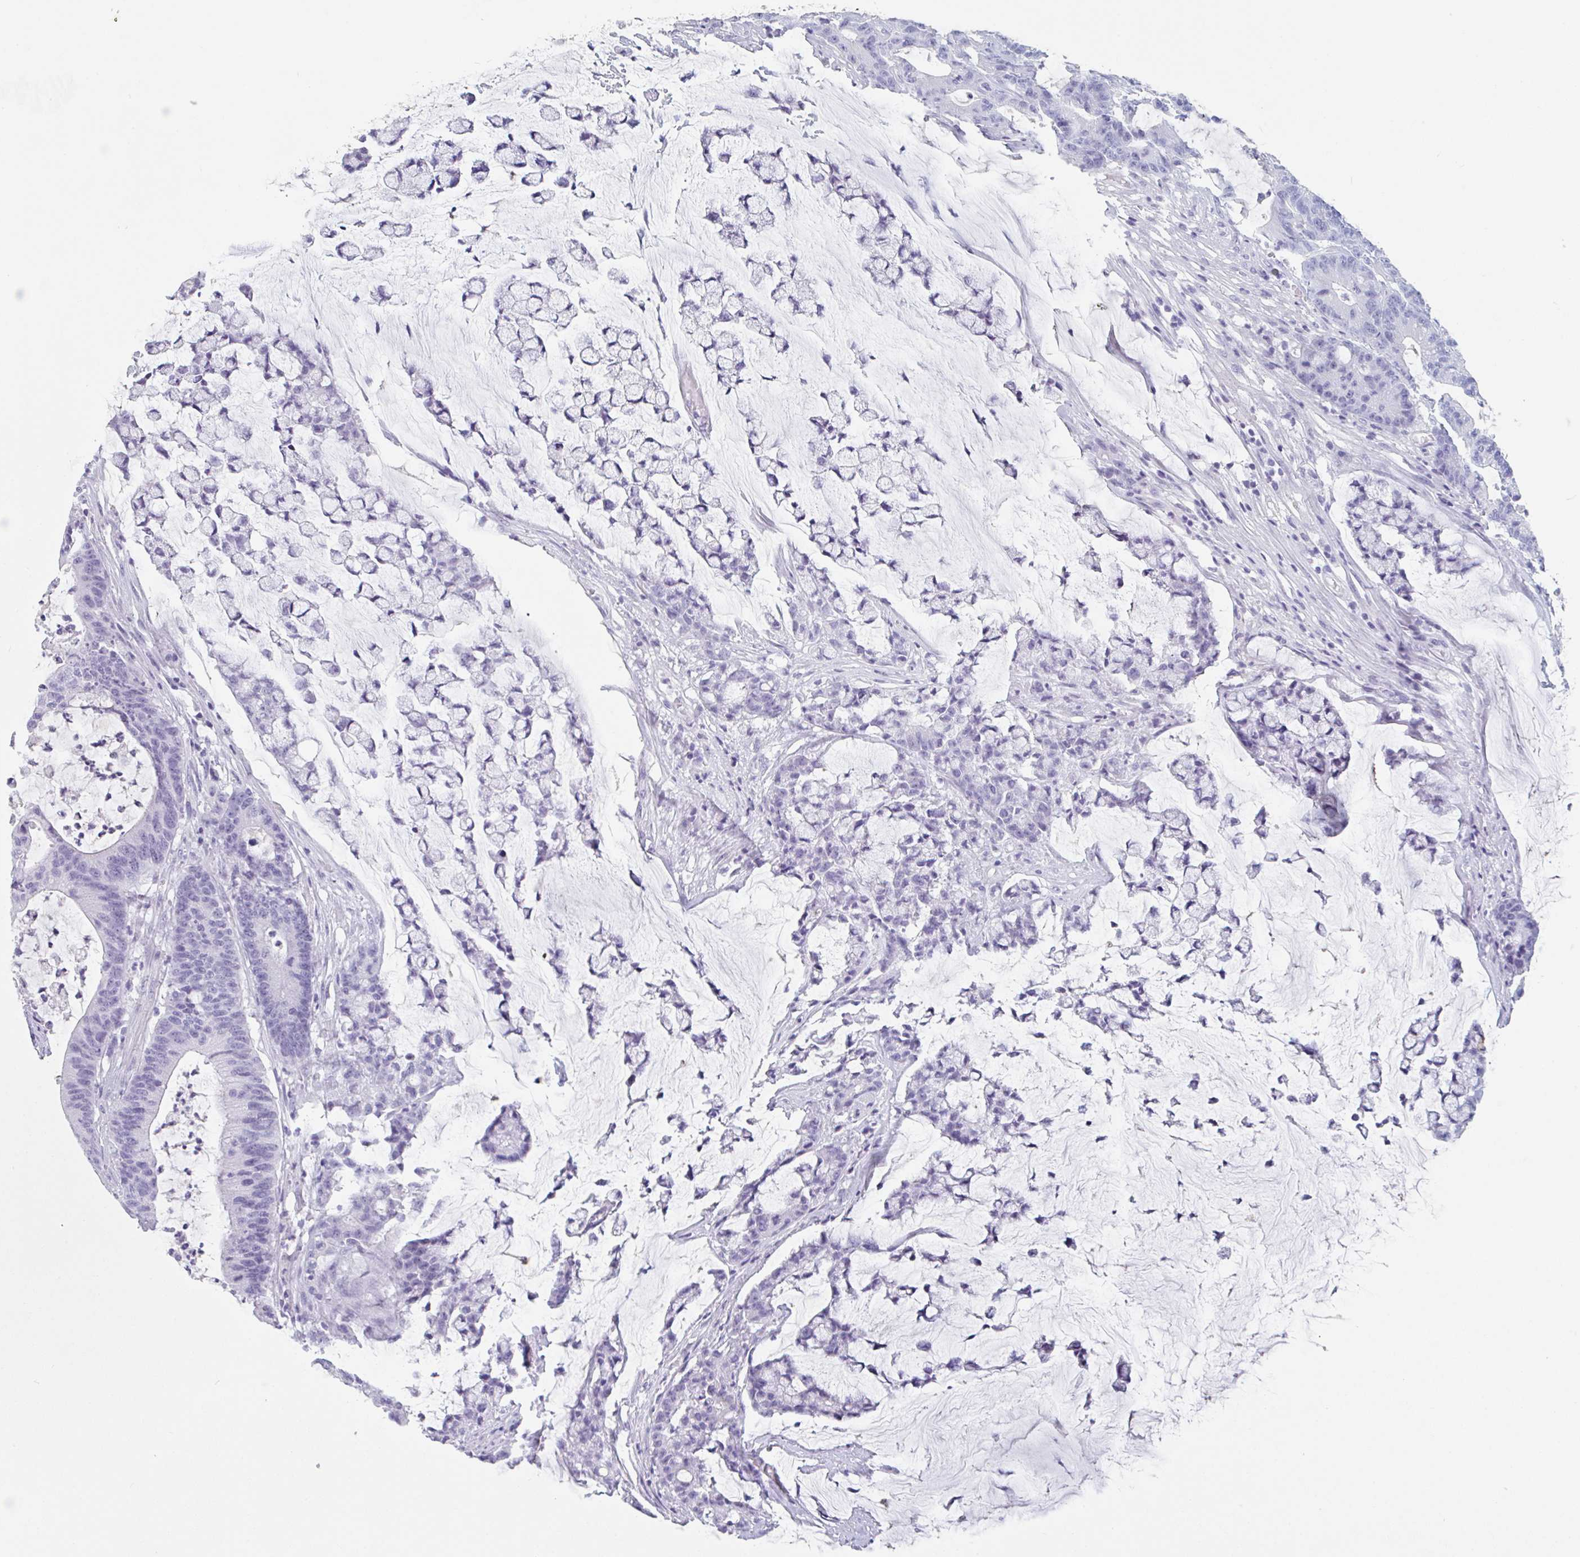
{"staining": {"intensity": "negative", "quantity": "none", "location": "none"}, "tissue": "colorectal cancer", "cell_type": "Tumor cells", "image_type": "cancer", "snomed": [{"axis": "morphology", "description": "Adenocarcinoma, NOS"}, {"axis": "topography", "description": "Colon"}], "caption": "Tumor cells are negative for brown protein staining in adenocarcinoma (colorectal).", "gene": "EMC4", "patient": {"sex": "female", "age": 84}}